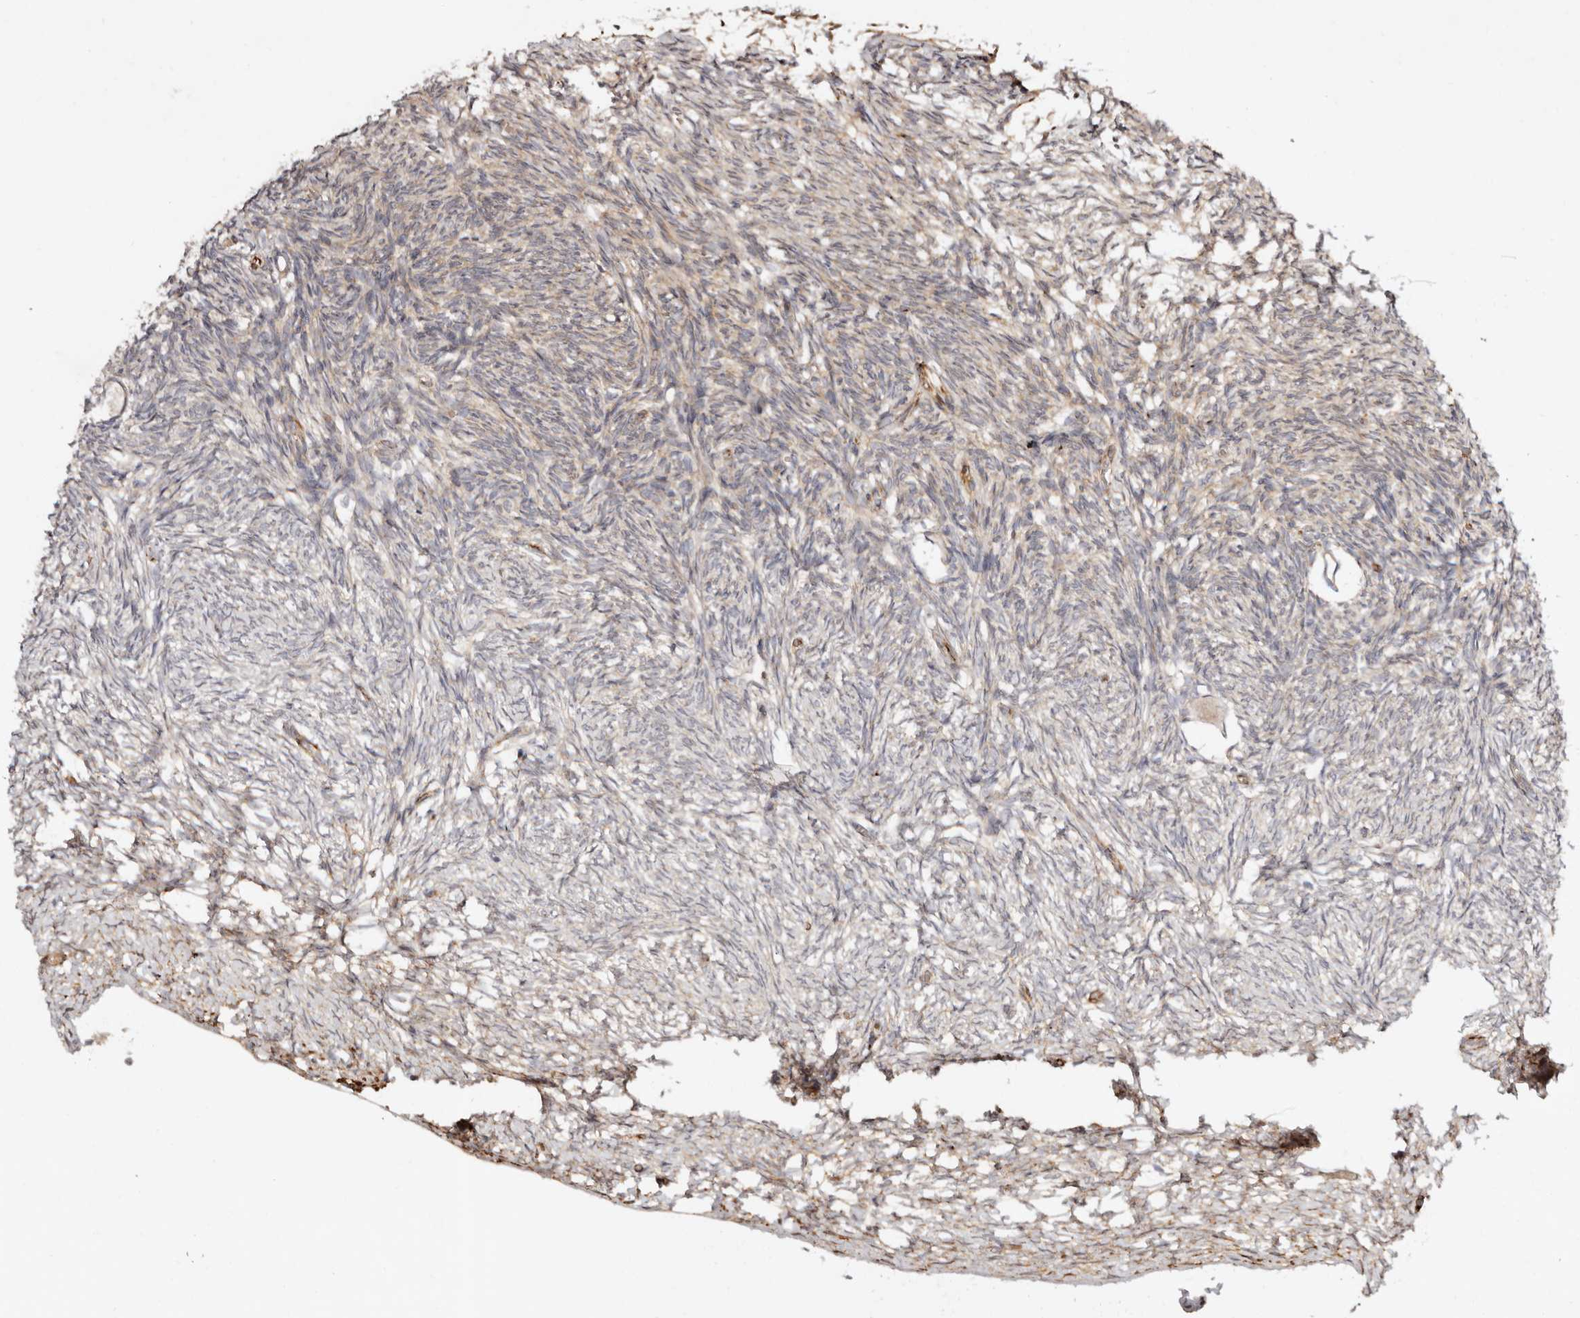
{"staining": {"intensity": "weak", "quantity": "<25%", "location": "cytoplasmic/membranous"}, "tissue": "ovary", "cell_type": "Follicle cells", "image_type": "normal", "snomed": [{"axis": "morphology", "description": "Normal tissue, NOS"}, {"axis": "topography", "description": "Ovary"}], "caption": "Follicle cells are negative for brown protein staining in normal ovary. The staining was performed using DAB to visualize the protein expression in brown, while the nuclei were stained in blue with hematoxylin (Magnification: 20x).", "gene": "SERPINH1", "patient": {"sex": "female", "age": 34}}